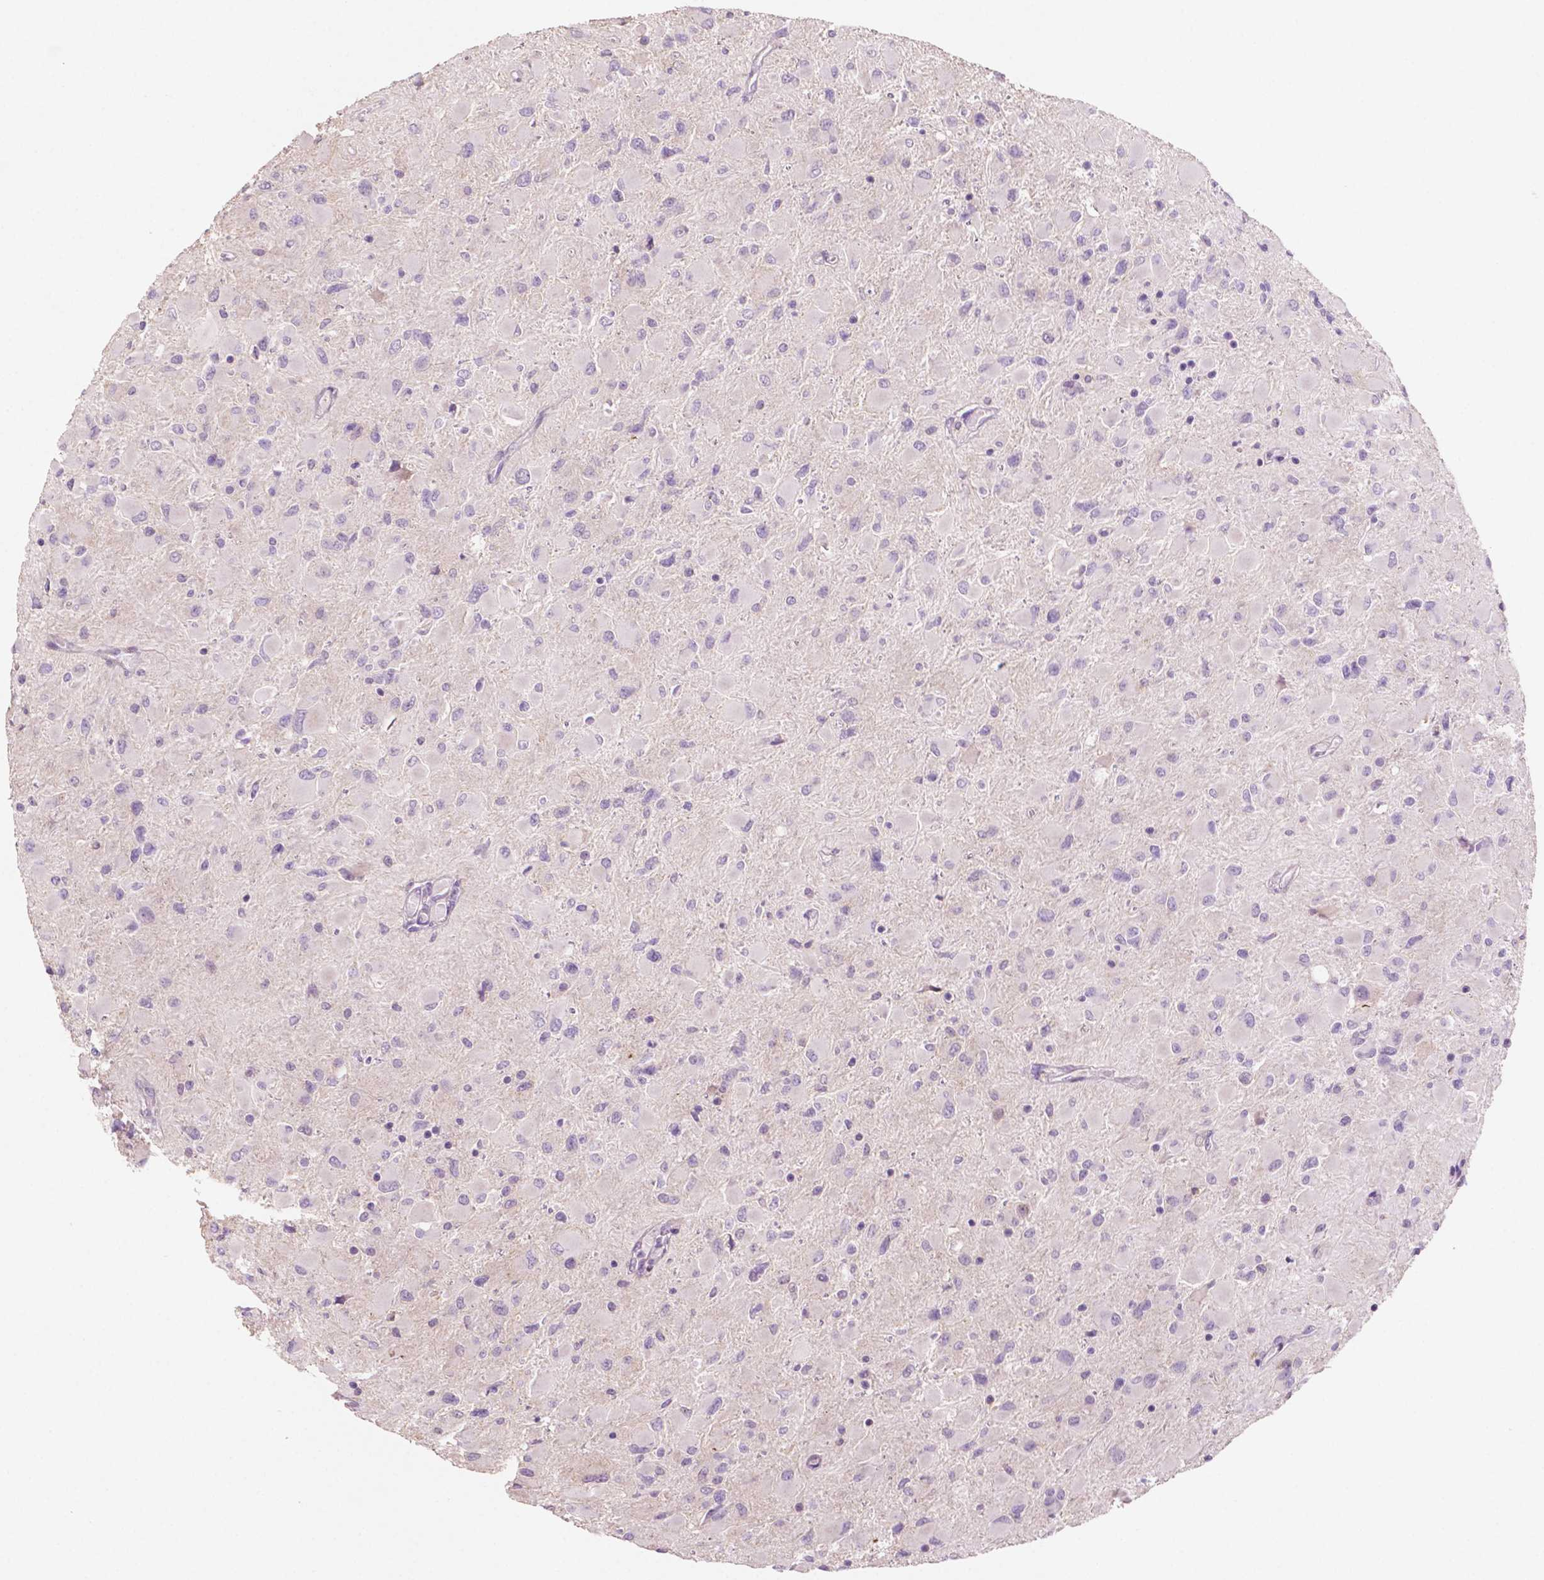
{"staining": {"intensity": "negative", "quantity": "none", "location": "none"}, "tissue": "glioma", "cell_type": "Tumor cells", "image_type": "cancer", "snomed": [{"axis": "morphology", "description": "Glioma, malignant, High grade"}, {"axis": "topography", "description": "Cerebral cortex"}], "caption": "This is an IHC histopathology image of human high-grade glioma (malignant). There is no staining in tumor cells.", "gene": "LRP1B", "patient": {"sex": "female", "age": 36}}